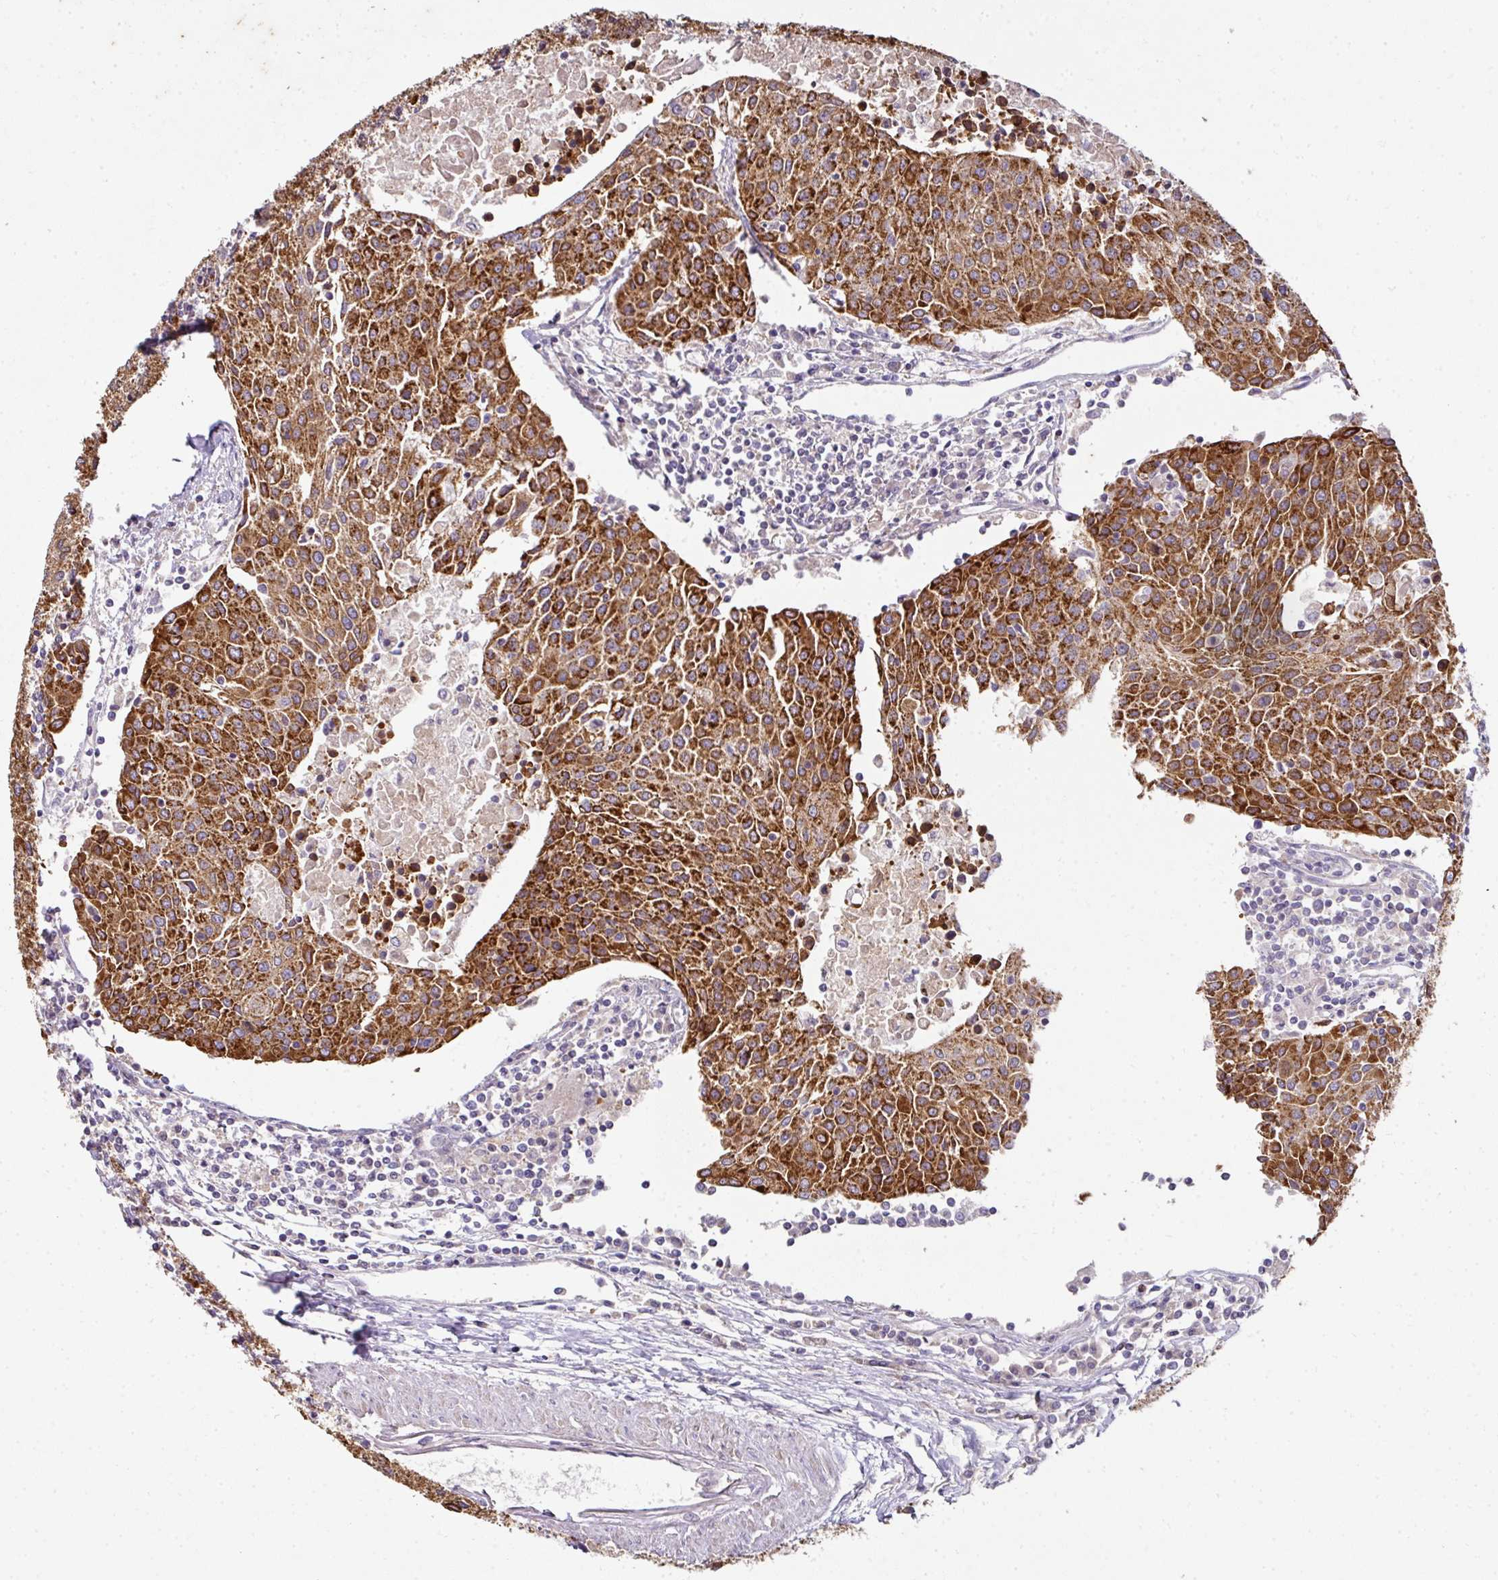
{"staining": {"intensity": "strong", "quantity": ">75%", "location": "cytoplasmic/membranous"}, "tissue": "urothelial cancer", "cell_type": "Tumor cells", "image_type": "cancer", "snomed": [{"axis": "morphology", "description": "Urothelial carcinoma, High grade"}, {"axis": "topography", "description": "Urinary bladder"}], "caption": "Protein analysis of high-grade urothelial carcinoma tissue reveals strong cytoplasmic/membranous staining in about >75% of tumor cells.", "gene": "ANKRD18A", "patient": {"sex": "female", "age": 85}}